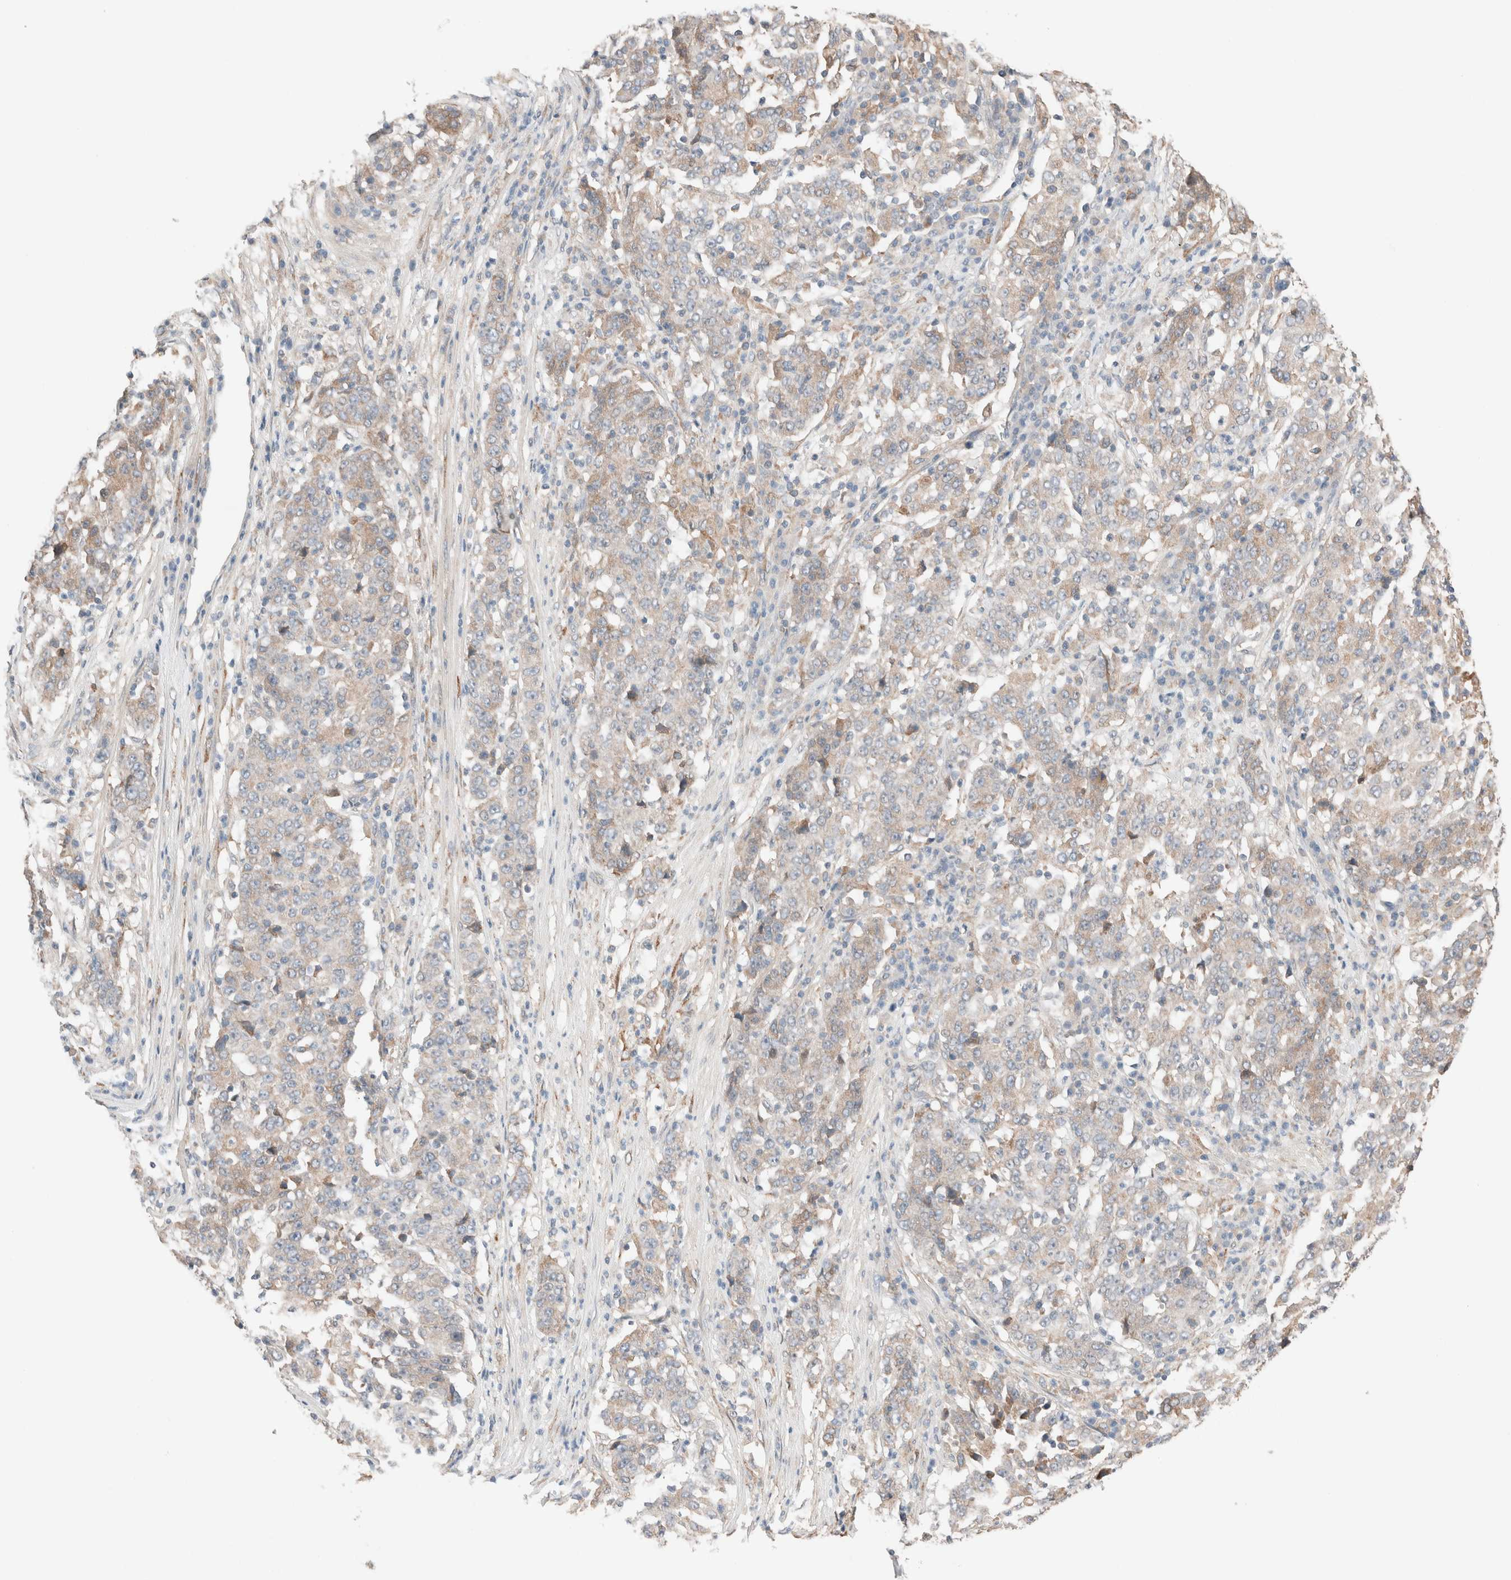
{"staining": {"intensity": "weak", "quantity": "<25%", "location": "cytoplasmic/membranous"}, "tissue": "stomach cancer", "cell_type": "Tumor cells", "image_type": "cancer", "snomed": [{"axis": "morphology", "description": "Adenocarcinoma, NOS"}, {"axis": "topography", "description": "Stomach"}], "caption": "The histopathology image reveals no staining of tumor cells in stomach cancer. (DAB immunohistochemistry with hematoxylin counter stain).", "gene": "PCM1", "patient": {"sex": "male", "age": 59}}